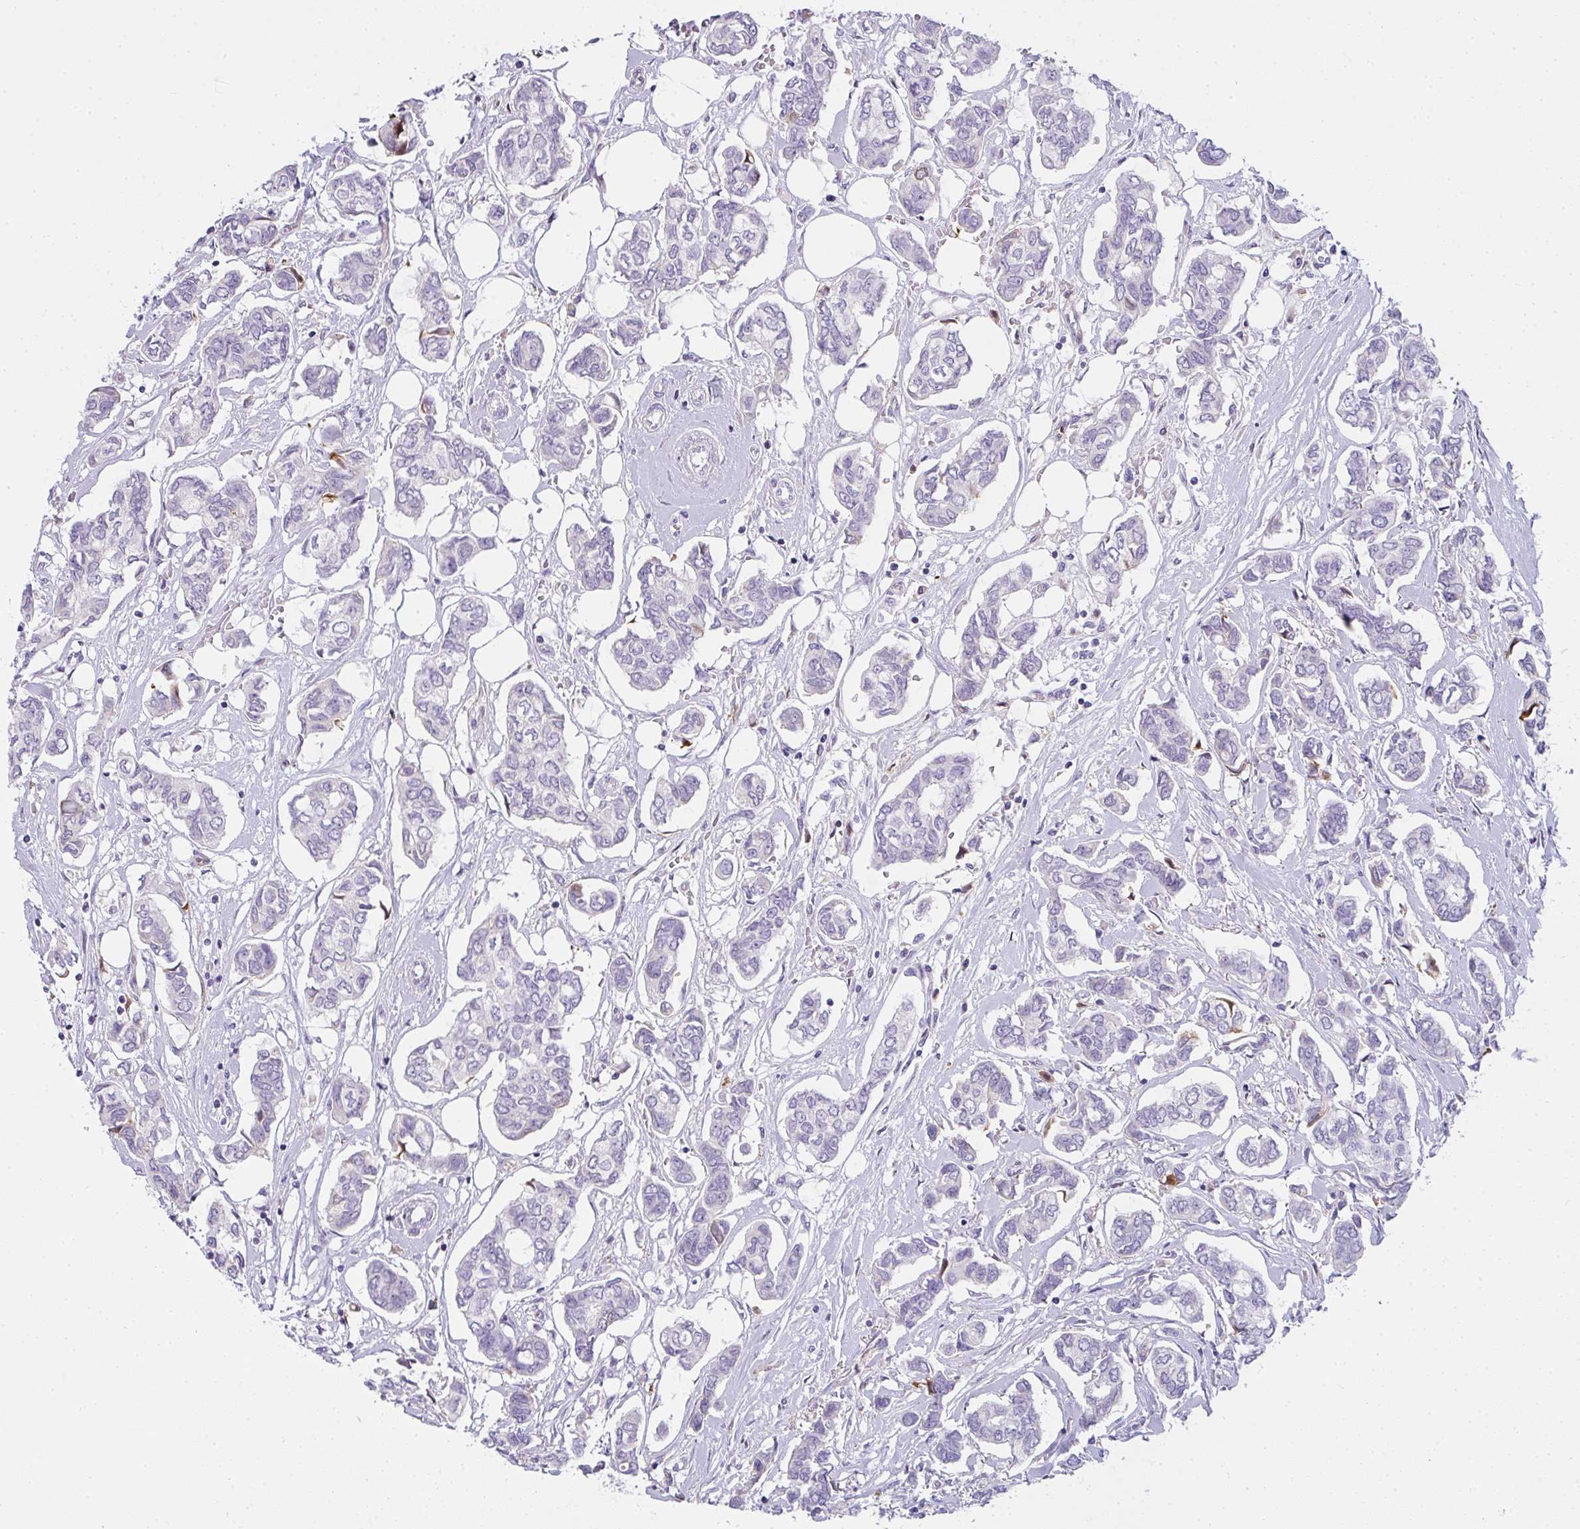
{"staining": {"intensity": "negative", "quantity": "none", "location": "none"}, "tissue": "breast cancer", "cell_type": "Tumor cells", "image_type": "cancer", "snomed": [{"axis": "morphology", "description": "Duct carcinoma"}, {"axis": "topography", "description": "Breast"}], "caption": "High magnification brightfield microscopy of infiltrating ductal carcinoma (breast) stained with DAB (brown) and counterstained with hematoxylin (blue): tumor cells show no significant staining.", "gene": "COX7B", "patient": {"sex": "female", "age": 73}}